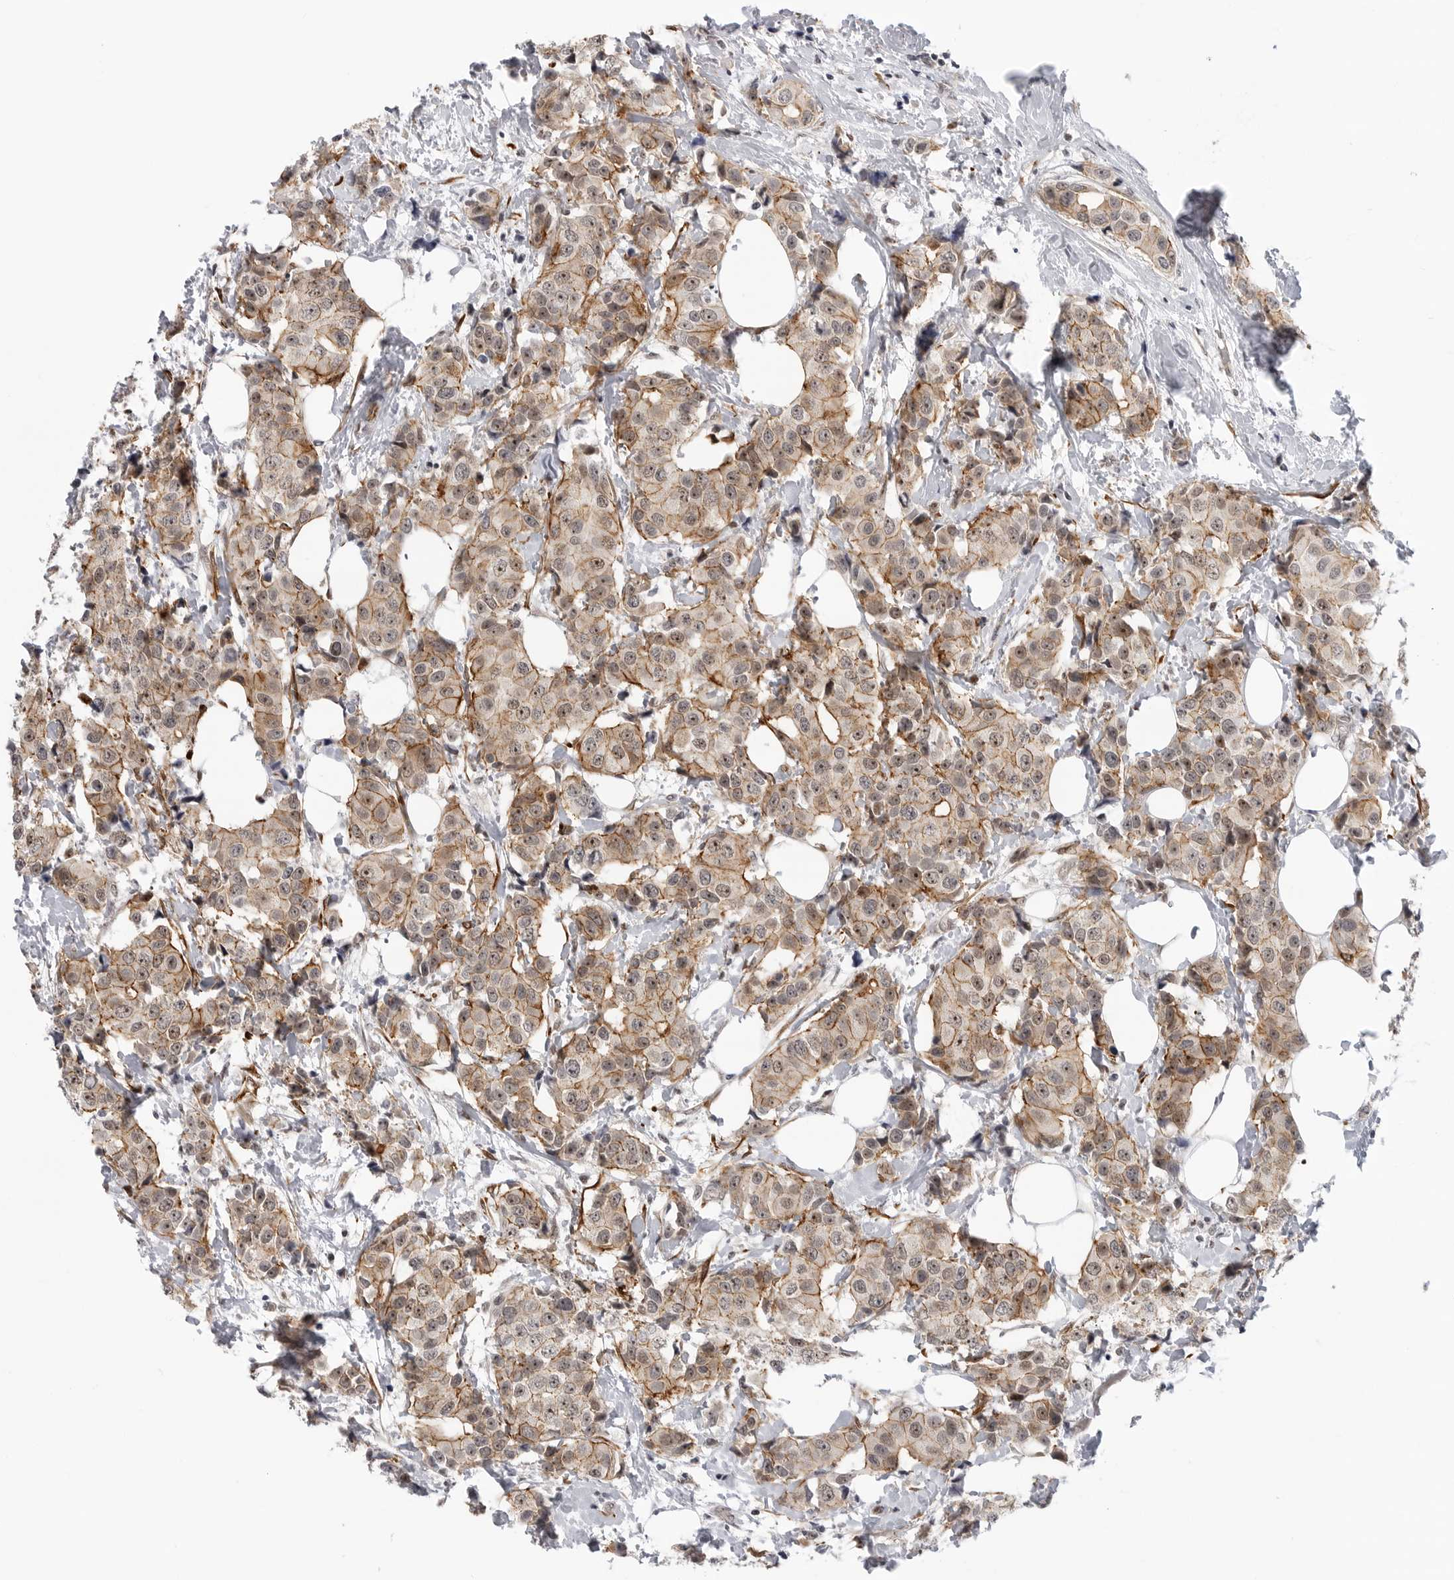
{"staining": {"intensity": "weak", "quantity": ">75%", "location": "cytoplasmic/membranous"}, "tissue": "breast cancer", "cell_type": "Tumor cells", "image_type": "cancer", "snomed": [{"axis": "morphology", "description": "Normal tissue, NOS"}, {"axis": "morphology", "description": "Duct carcinoma"}, {"axis": "topography", "description": "Breast"}], "caption": "The image displays immunohistochemical staining of breast cancer. There is weak cytoplasmic/membranous positivity is appreciated in approximately >75% of tumor cells. The staining was performed using DAB, with brown indicating positive protein expression. Nuclei are stained blue with hematoxylin.", "gene": "CEP295NL", "patient": {"sex": "female", "age": 39}}